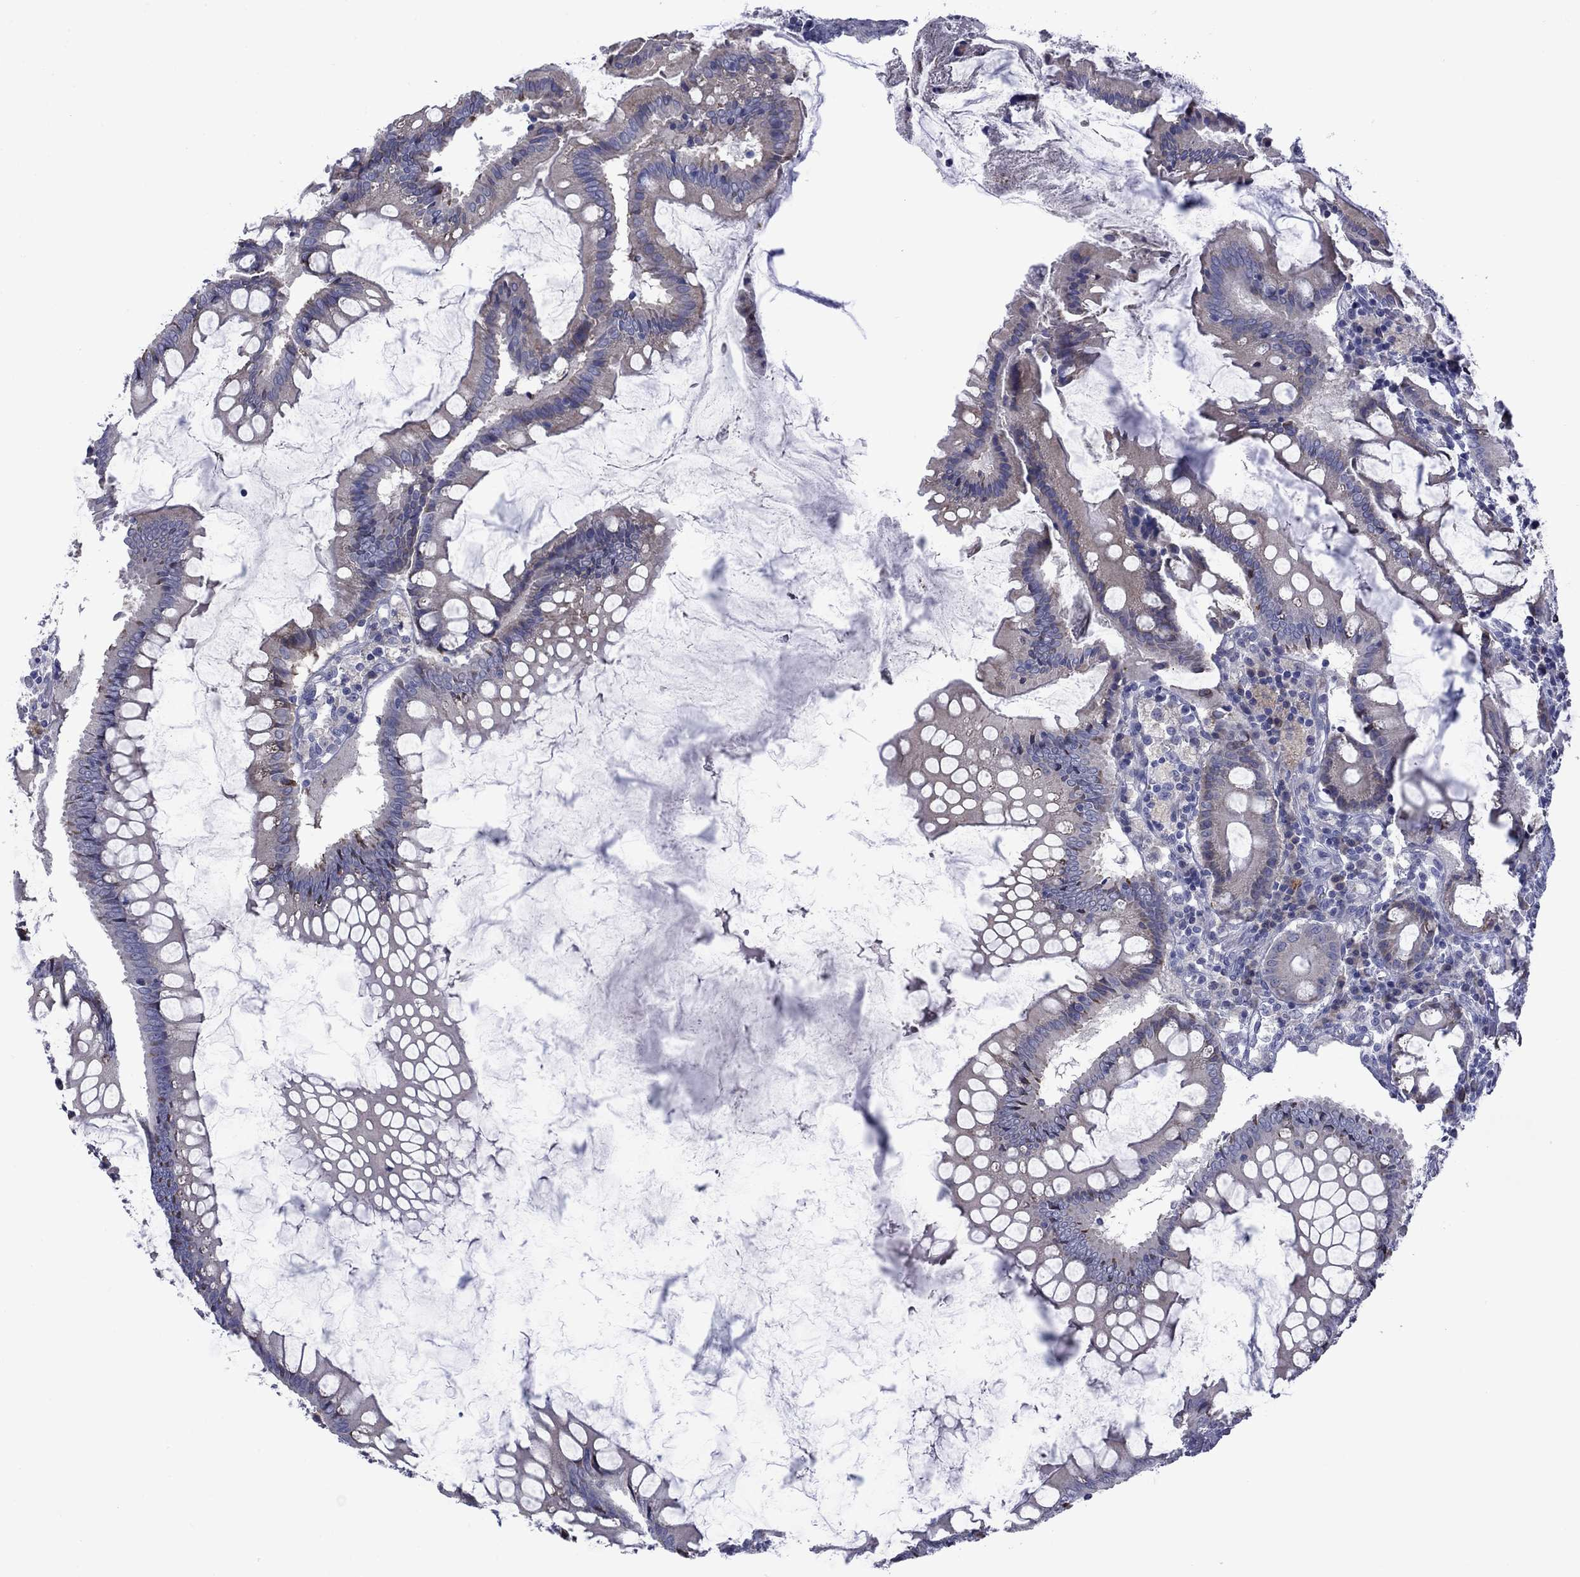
{"staining": {"intensity": "negative", "quantity": "none", "location": "none"}, "tissue": "colorectal cancer", "cell_type": "Tumor cells", "image_type": "cancer", "snomed": [{"axis": "morphology", "description": "Adenocarcinoma, NOS"}, {"axis": "topography", "description": "Colon"}], "caption": "DAB (3,3'-diaminobenzidine) immunohistochemical staining of human colorectal cancer displays no significant staining in tumor cells. (DAB immunohistochemistry with hematoxylin counter stain).", "gene": "TMPRSS11A", "patient": {"sex": "female", "age": 82}}